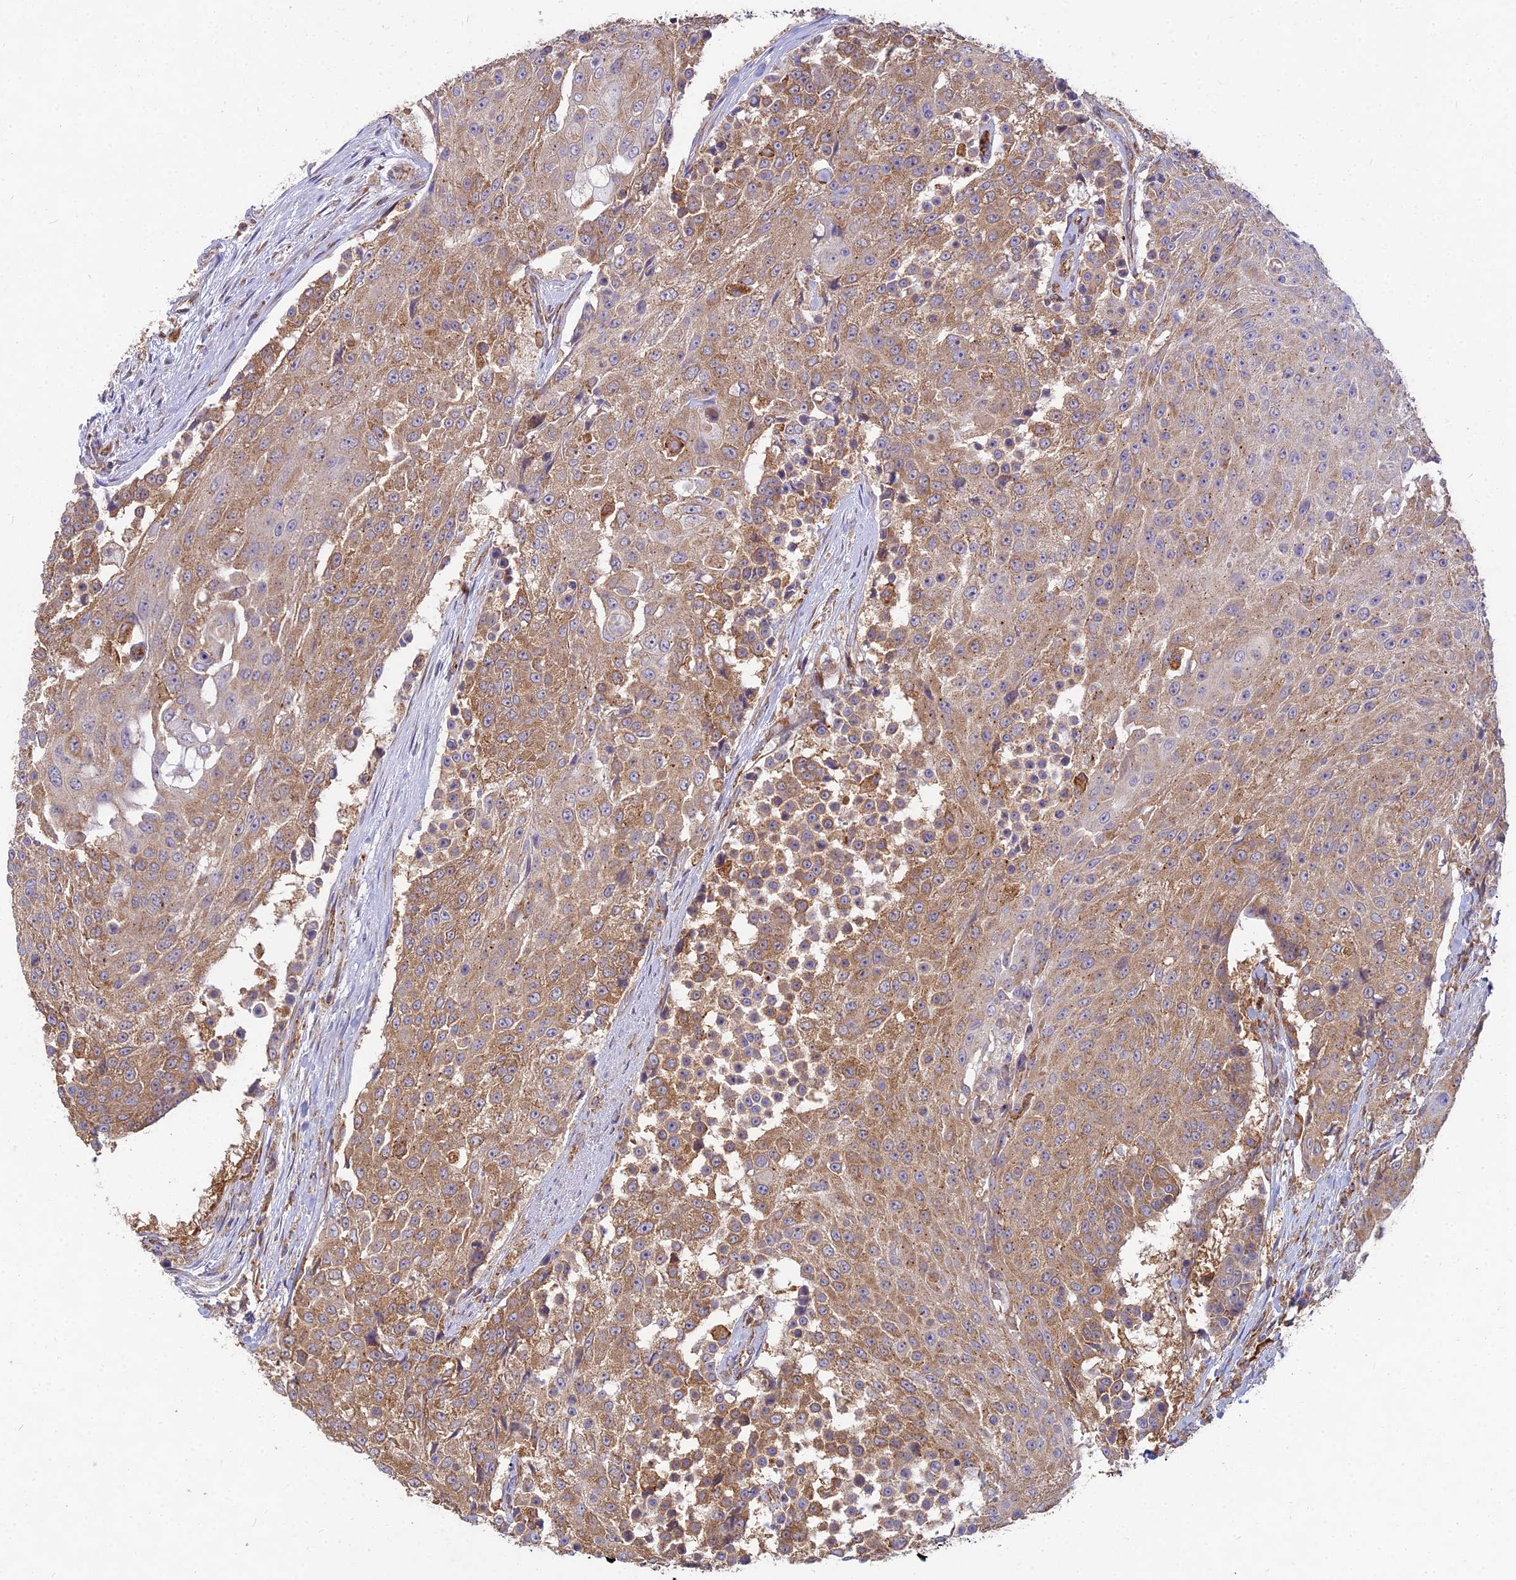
{"staining": {"intensity": "moderate", "quantity": ">75%", "location": "cytoplasmic/membranous"}, "tissue": "urothelial cancer", "cell_type": "Tumor cells", "image_type": "cancer", "snomed": [{"axis": "morphology", "description": "Urothelial carcinoma, High grade"}, {"axis": "topography", "description": "Urinary bladder"}], "caption": "DAB immunohistochemical staining of human urothelial cancer demonstrates moderate cytoplasmic/membranous protein expression in about >75% of tumor cells.", "gene": "NXNL2", "patient": {"sex": "female", "age": 63}}